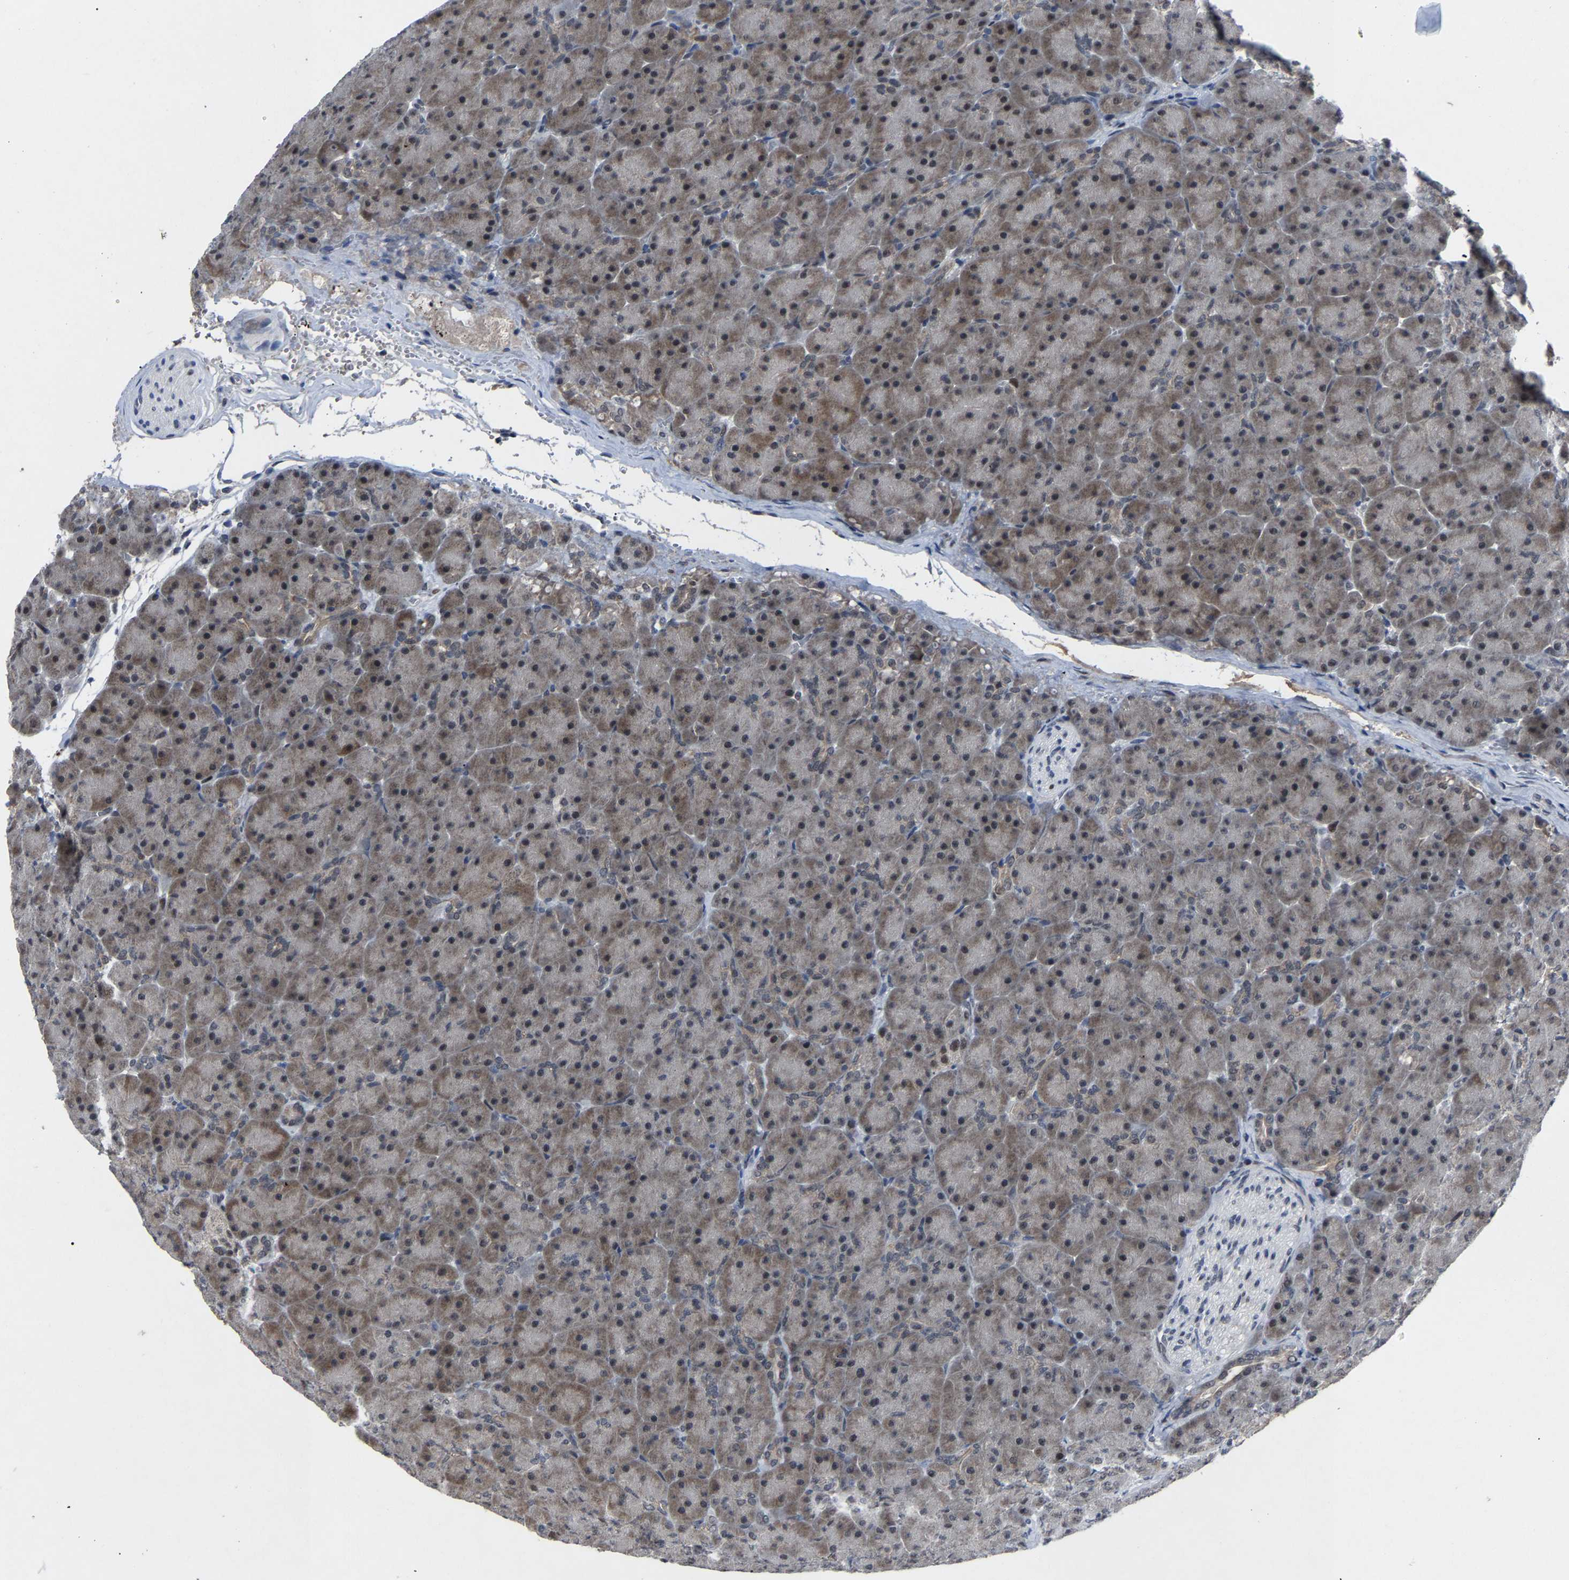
{"staining": {"intensity": "moderate", "quantity": ">75%", "location": "nuclear"}, "tissue": "pancreas", "cell_type": "Exocrine glandular cells", "image_type": "normal", "snomed": [{"axis": "morphology", "description": "Normal tissue, NOS"}, {"axis": "topography", "description": "Pancreas"}], "caption": "Approximately >75% of exocrine glandular cells in unremarkable pancreas reveal moderate nuclear protein positivity as visualized by brown immunohistochemical staining.", "gene": "LSM8", "patient": {"sex": "male", "age": 66}}